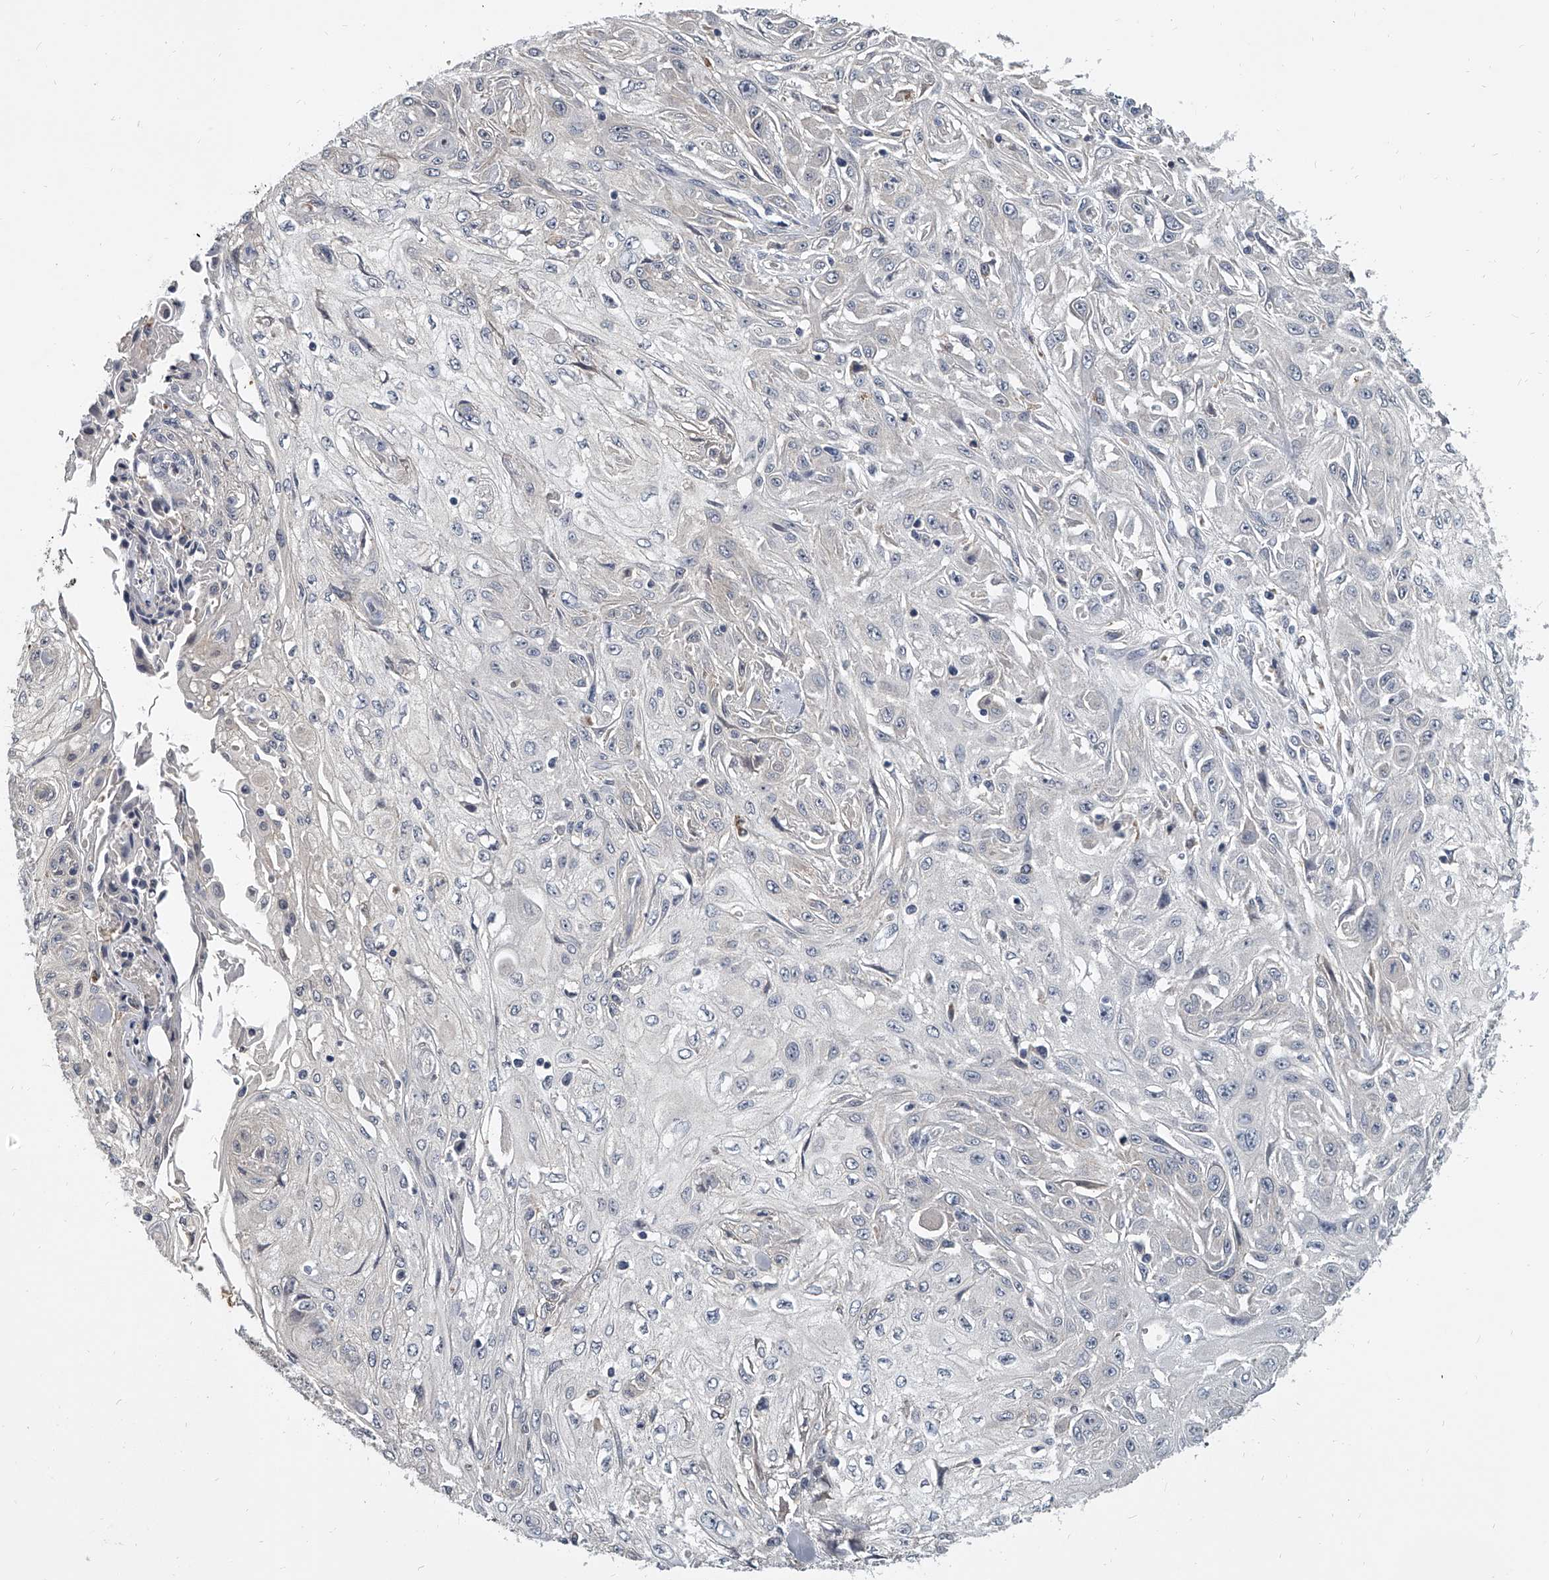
{"staining": {"intensity": "negative", "quantity": "none", "location": "none"}, "tissue": "skin cancer", "cell_type": "Tumor cells", "image_type": "cancer", "snomed": [{"axis": "morphology", "description": "Squamous cell carcinoma, NOS"}, {"axis": "morphology", "description": "Squamous cell carcinoma, metastatic, NOS"}, {"axis": "topography", "description": "Skin"}, {"axis": "topography", "description": "Lymph node"}], "caption": "An image of human skin cancer is negative for staining in tumor cells.", "gene": "KLHL7", "patient": {"sex": "male", "age": 75}}